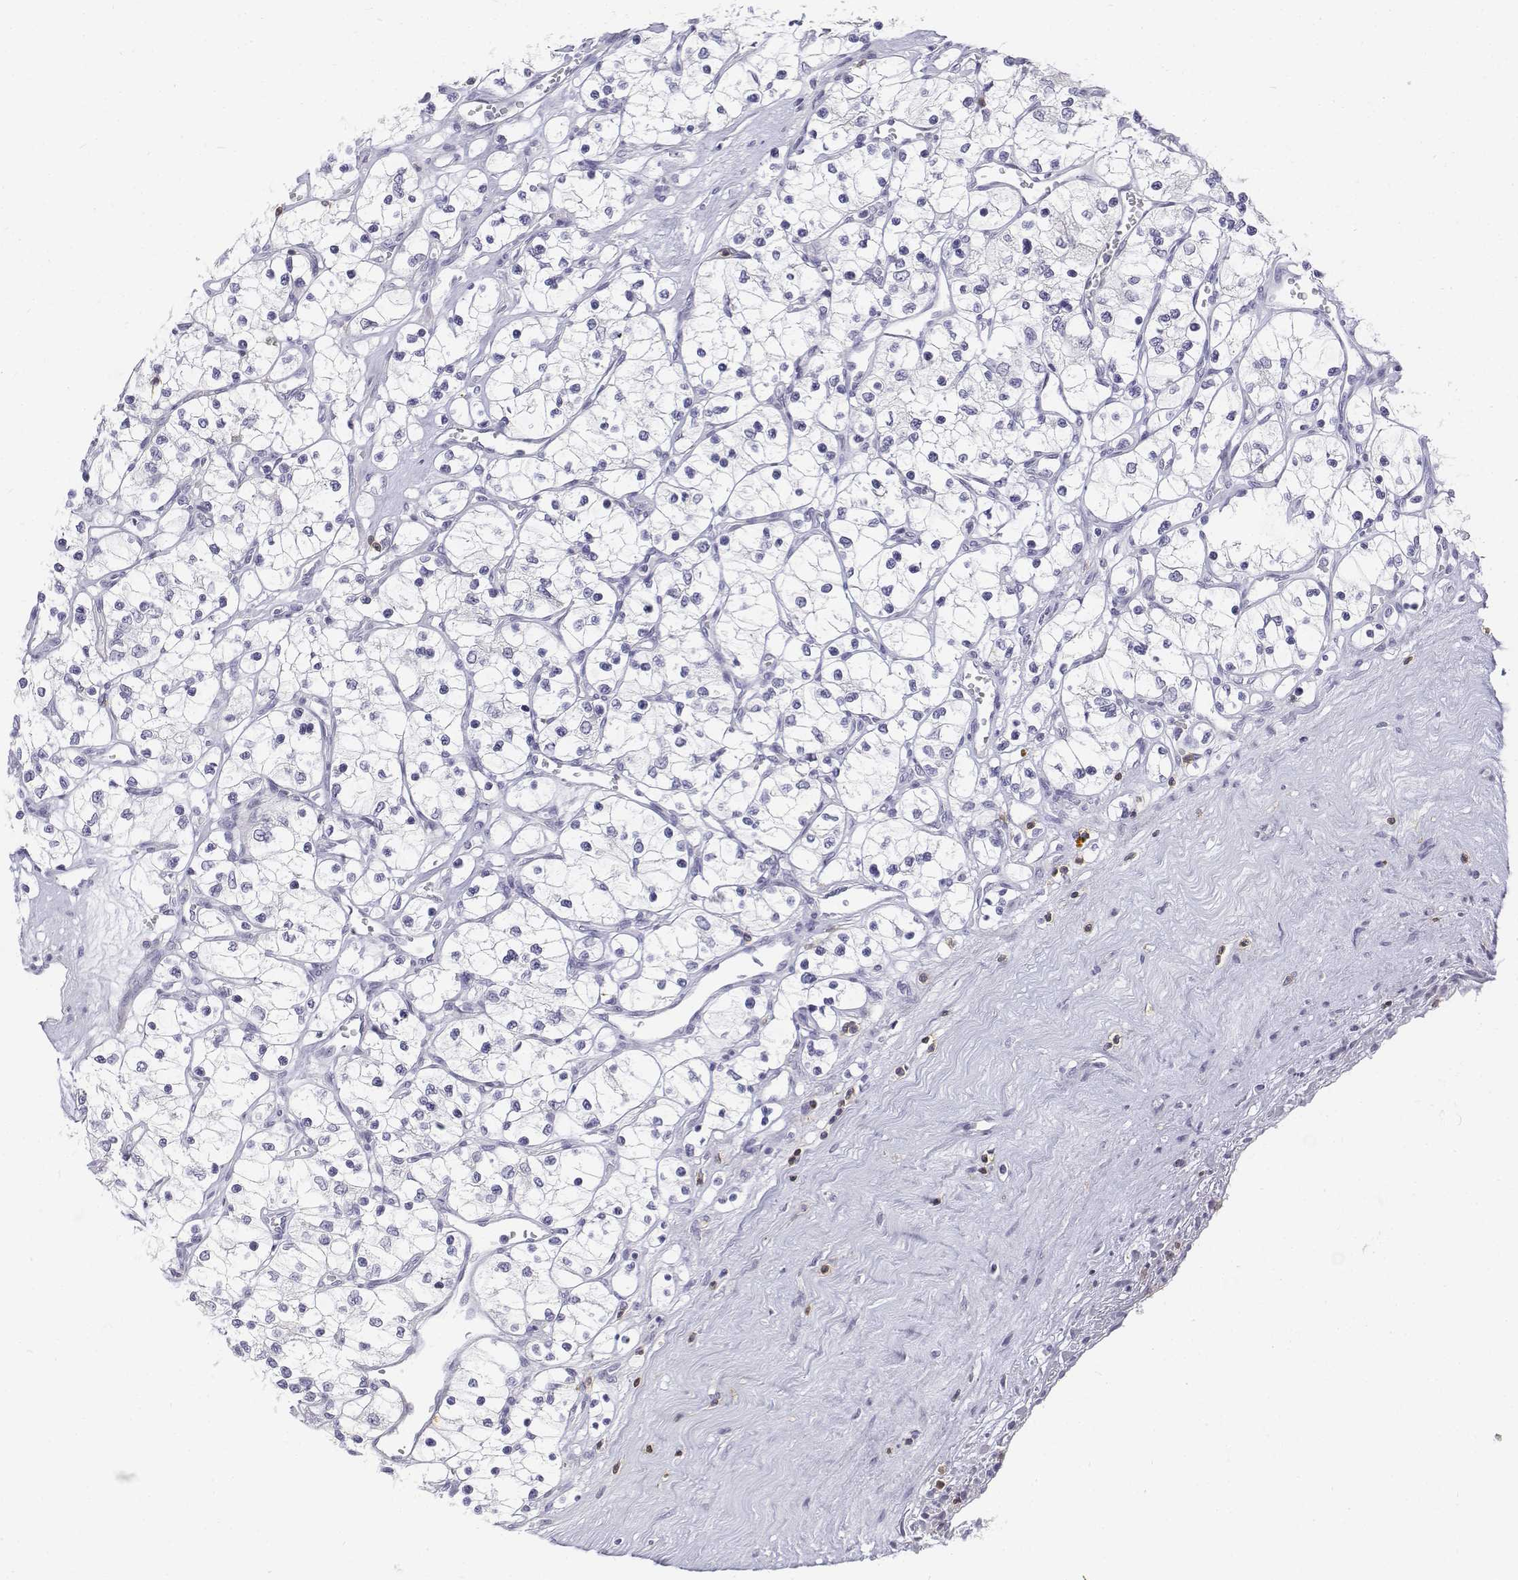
{"staining": {"intensity": "negative", "quantity": "none", "location": "none"}, "tissue": "renal cancer", "cell_type": "Tumor cells", "image_type": "cancer", "snomed": [{"axis": "morphology", "description": "Adenocarcinoma, NOS"}, {"axis": "topography", "description": "Kidney"}], "caption": "An image of renal cancer (adenocarcinoma) stained for a protein exhibits no brown staining in tumor cells. (DAB IHC, high magnification).", "gene": "CD3E", "patient": {"sex": "female", "age": 69}}